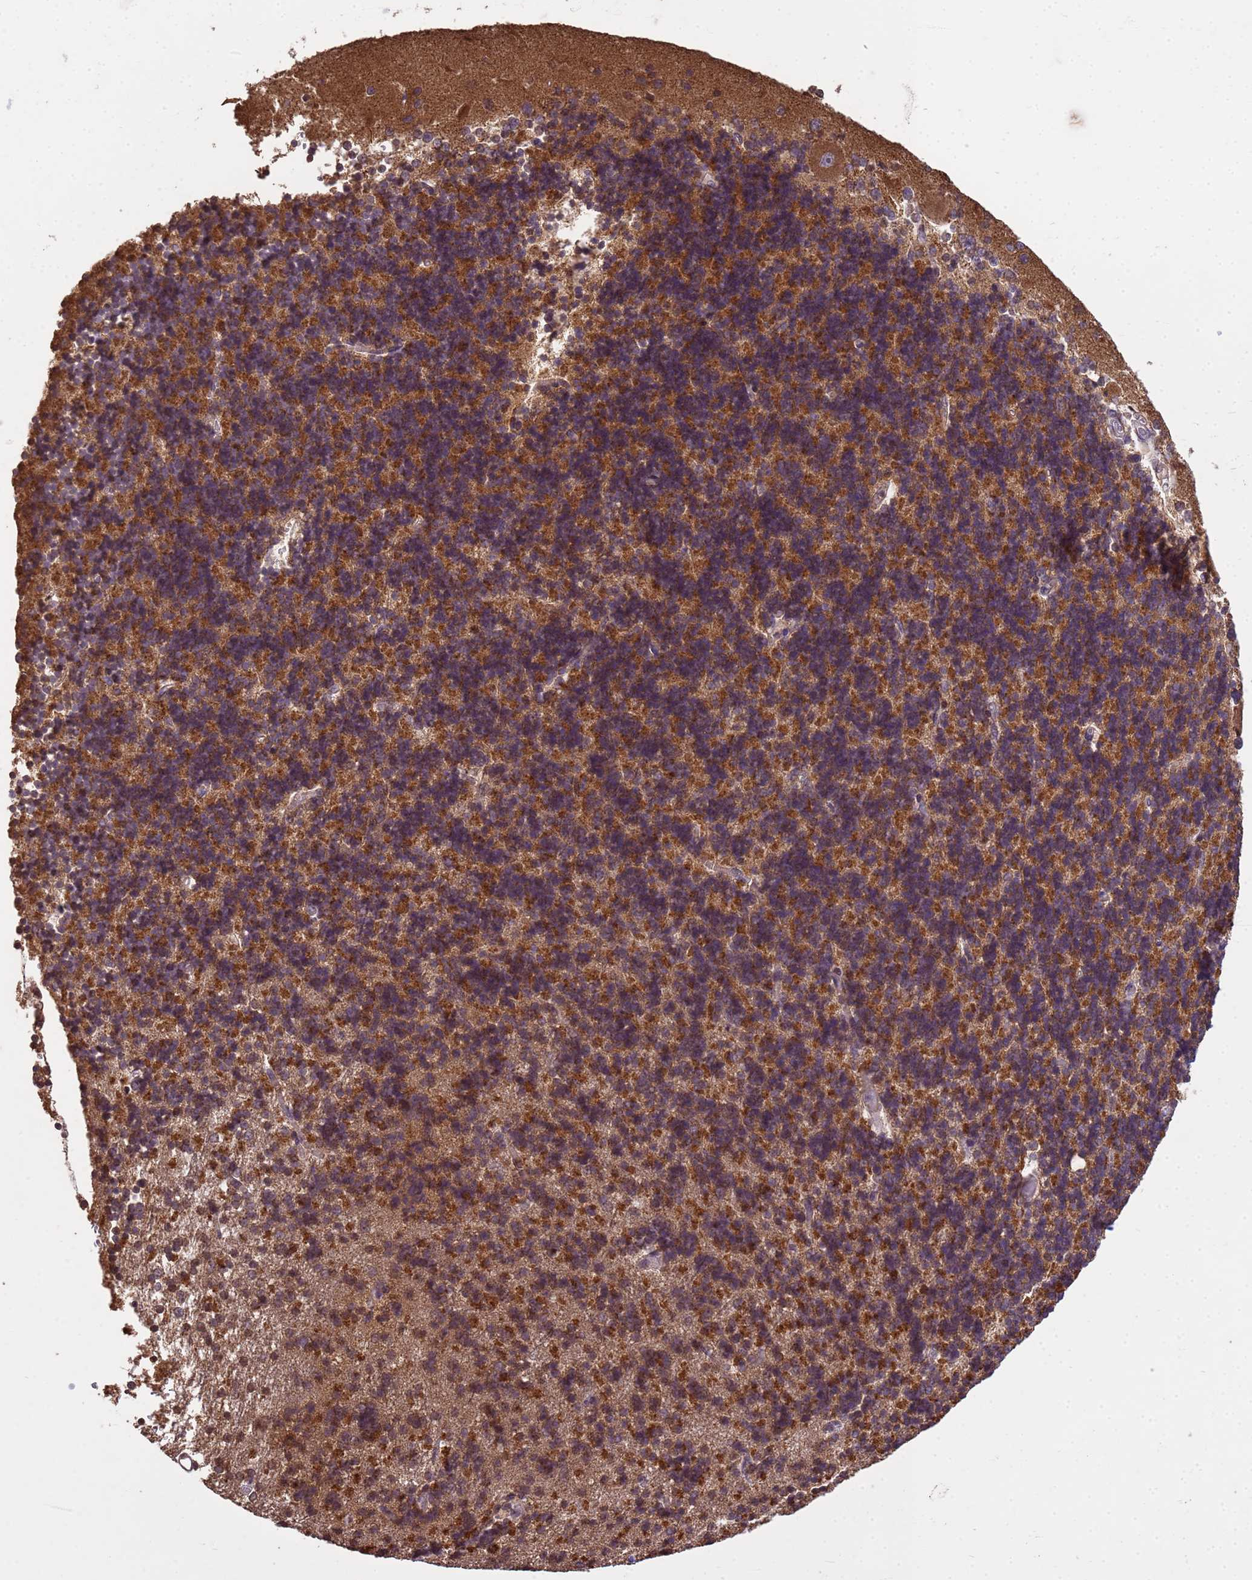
{"staining": {"intensity": "strong", "quantity": "25%-75%", "location": "cytoplasmic/membranous"}, "tissue": "cerebellum", "cell_type": "Cells in granular layer", "image_type": "normal", "snomed": [{"axis": "morphology", "description": "Normal tissue, NOS"}, {"axis": "topography", "description": "Cerebellum"}], "caption": "Immunohistochemistry (IHC) histopathology image of benign cerebellum: cerebellum stained using IHC reveals high levels of strong protein expression localized specifically in the cytoplasmic/membranous of cells in granular layer, appearing as a cytoplasmic/membranous brown color.", "gene": "P2RX7", "patient": {"sex": "male", "age": 37}}